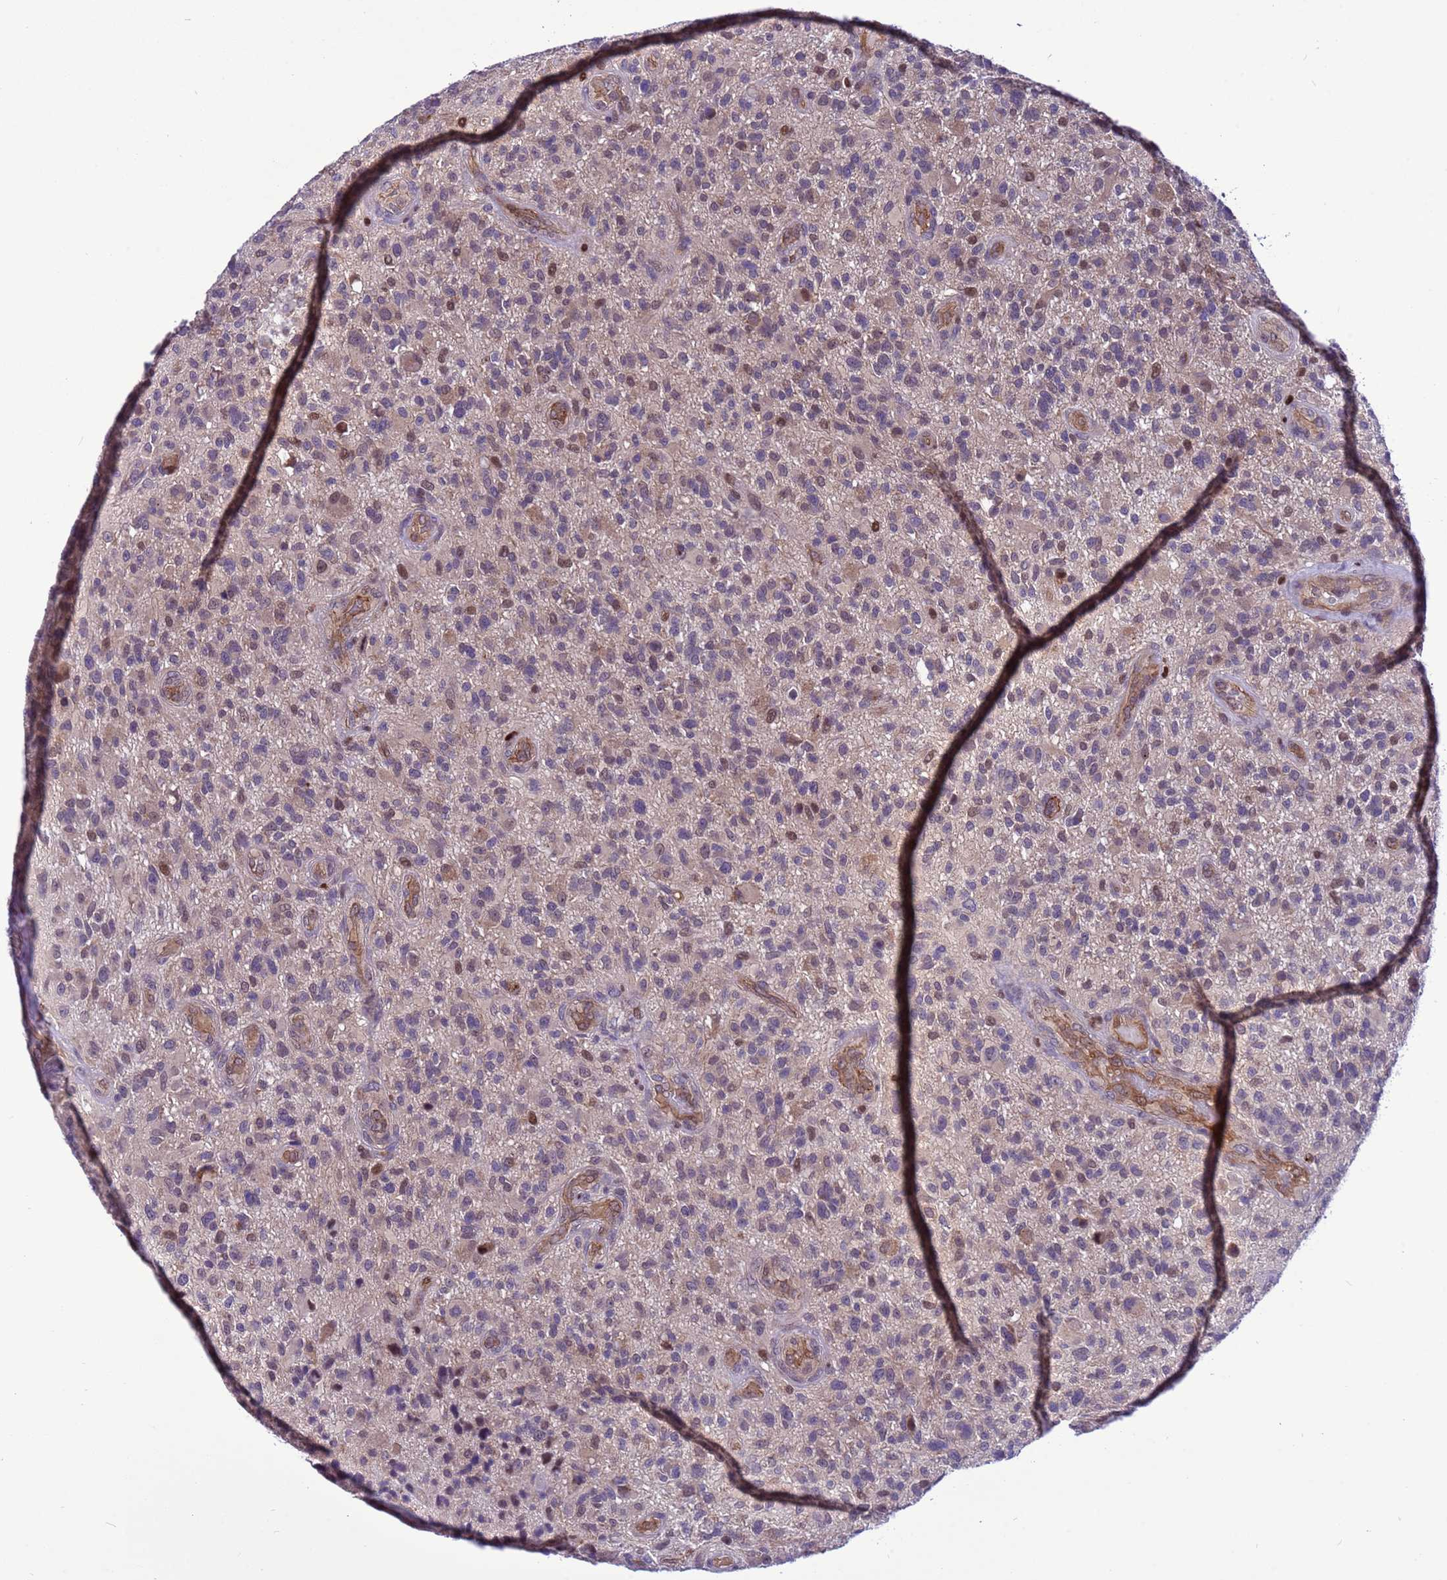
{"staining": {"intensity": "moderate", "quantity": "<25%", "location": "nuclear"}, "tissue": "glioma", "cell_type": "Tumor cells", "image_type": "cancer", "snomed": [{"axis": "morphology", "description": "Glioma, malignant, High grade"}, {"axis": "topography", "description": "Brain"}], "caption": "Protein expression analysis of human malignant high-grade glioma reveals moderate nuclear positivity in about <25% of tumor cells.", "gene": "RASD1", "patient": {"sex": "male", "age": 47}}